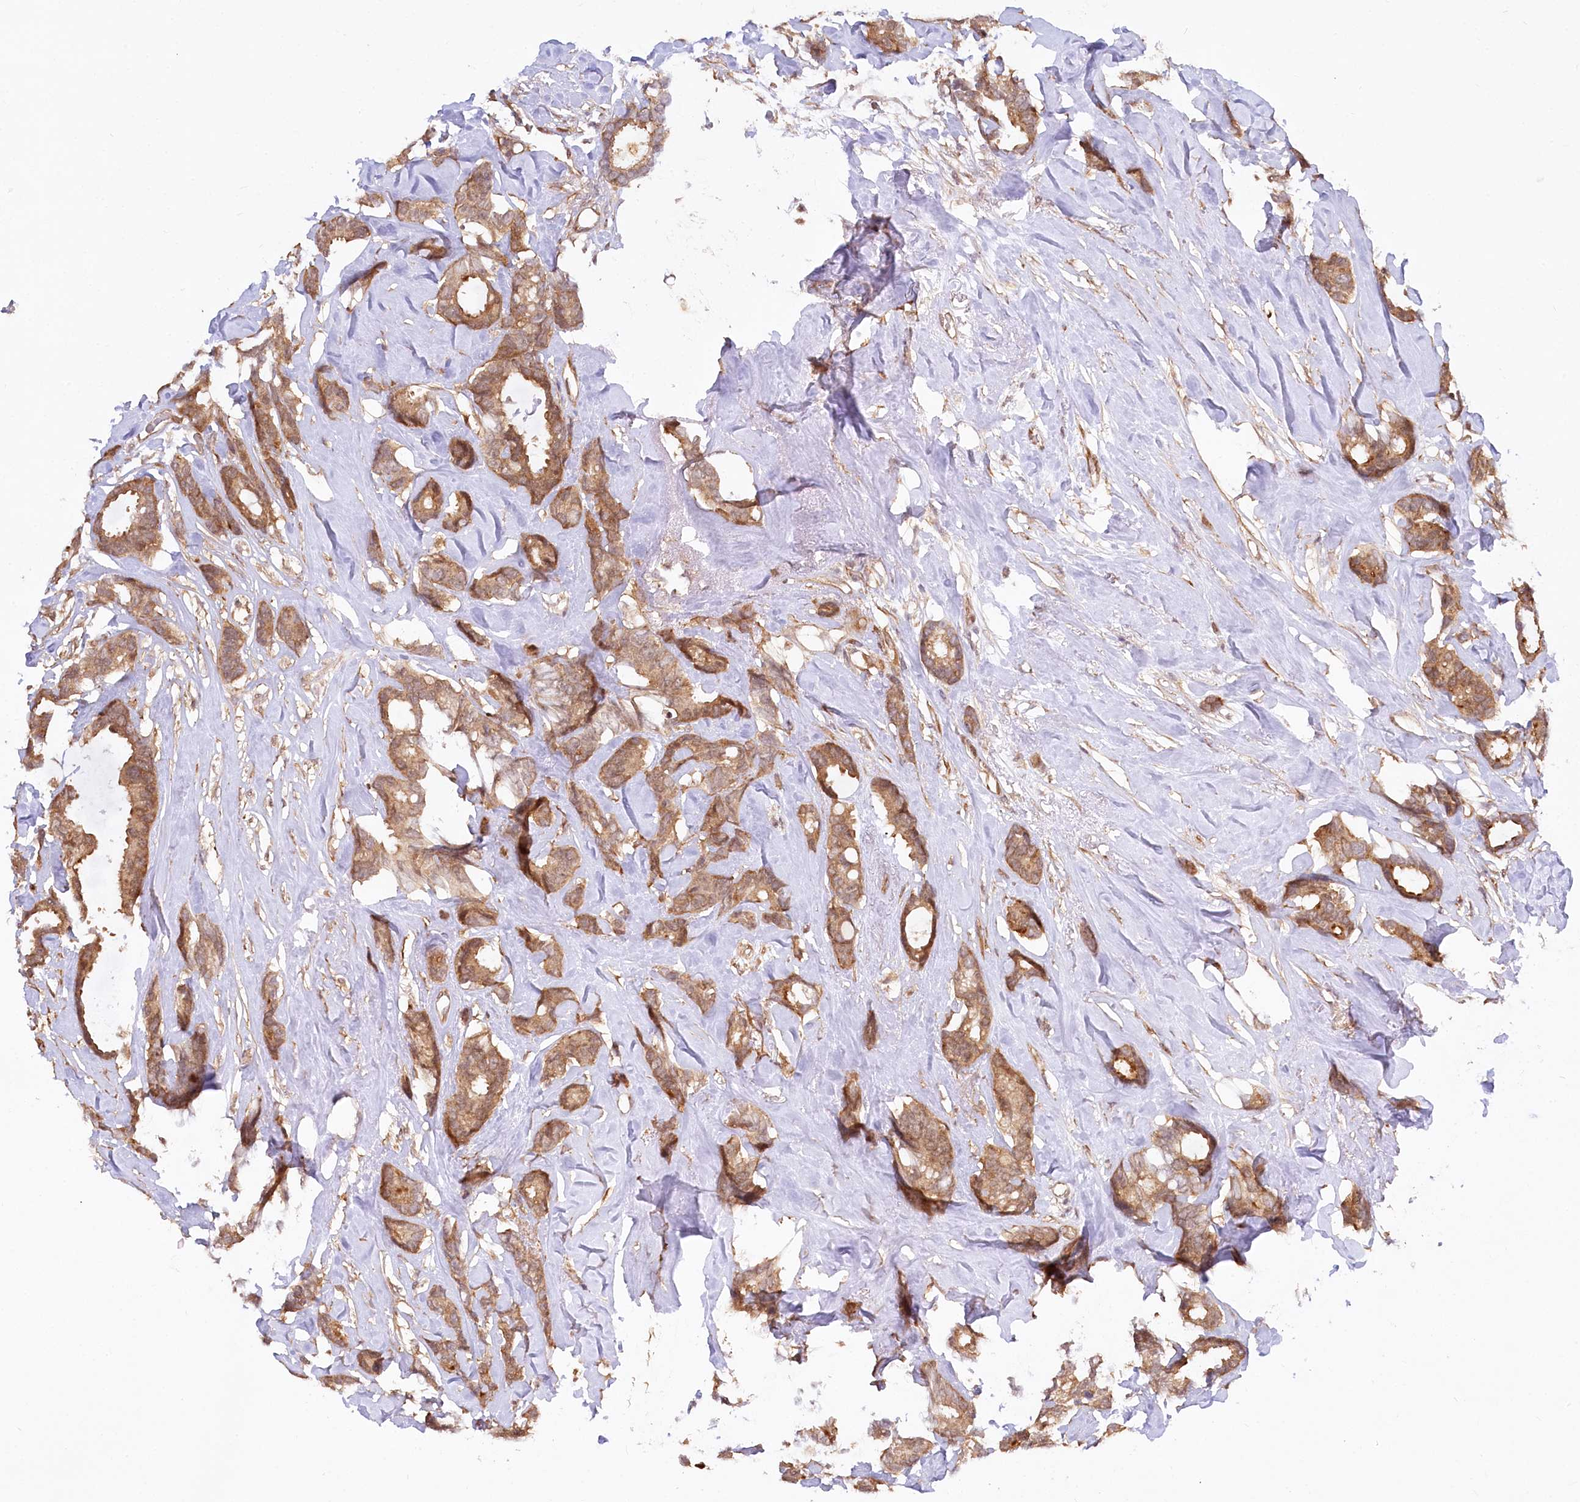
{"staining": {"intensity": "moderate", "quantity": ">75%", "location": "cytoplasmic/membranous"}, "tissue": "breast cancer", "cell_type": "Tumor cells", "image_type": "cancer", "snomed": [{"axis": "morphology", "description": "Duct carcinoma"}, {"axis": "topography", "description": "Breast"}], "caption": "Immunohistochemistry micrograph of breast intraductal carcinoma stained for a protein (brown), which exhibits medium levels of moderate cytoplasmic/membranous positivity in approximately >75% of tumor cells.", "gene": "CEP70", "patient": {"sex": "female", "age": 87}}